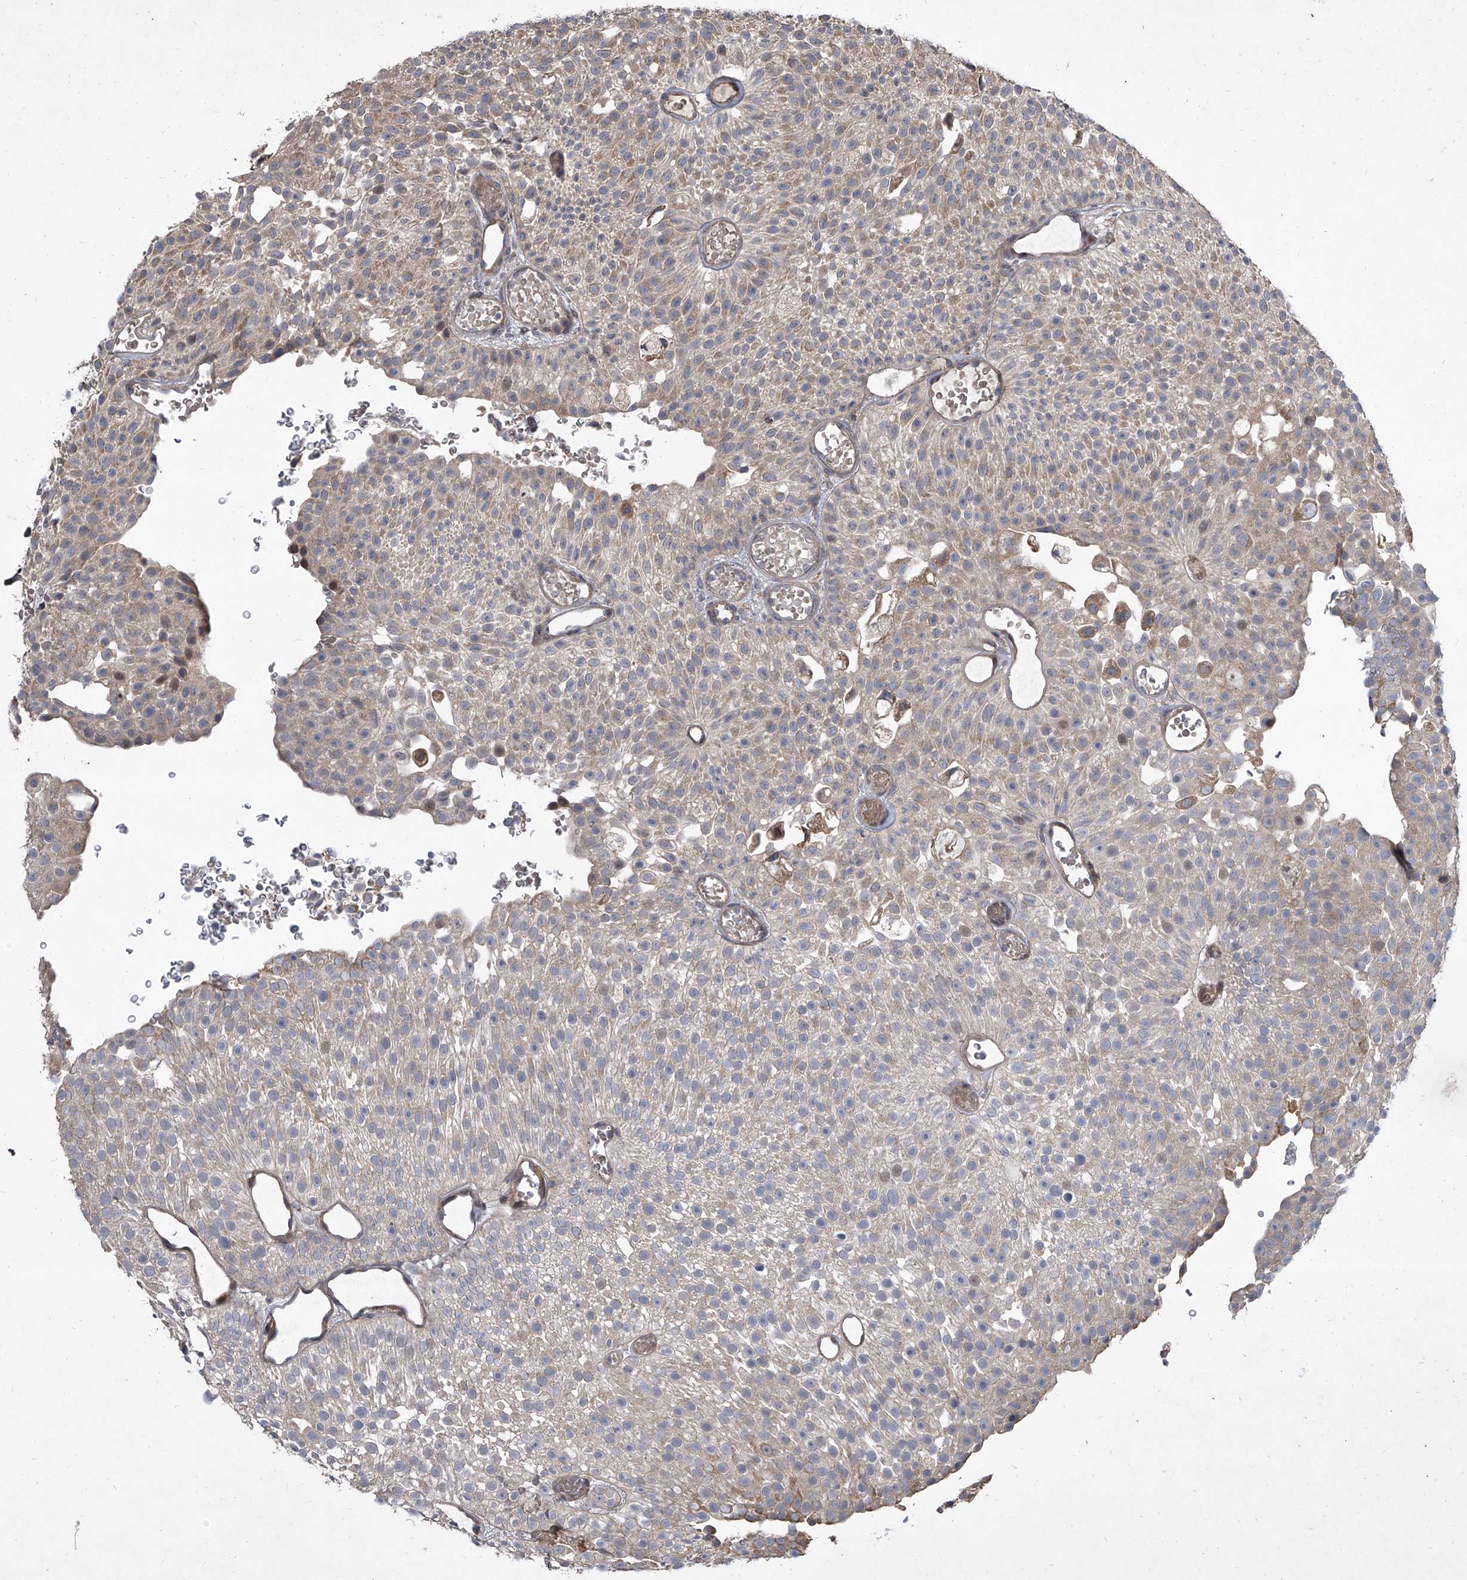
{"staining": {"intensity": "weak", "quantity": "25%-75%", "location": "cytoplasmic/membranous"}, "tissue": "urothelial cancer", "cell_type": "Tumor cells", "image_type": "cancer", "snomed": [{"axis": "morphology", "description": "Urothelial carcinoma, Low grade"}, {"axis": "topography", "description": "Urinary bladder"}], "caption": "This histopathology image demonstrates urothelial cancer stained with IHC to label a protein in brown. The cytoplasmic/membranous of tumor cells show weak positivity for the protein. Nuclei are counter-stained blue.", "gene": "EVA1C", "patient": {"sex": "male", "age": 78}}